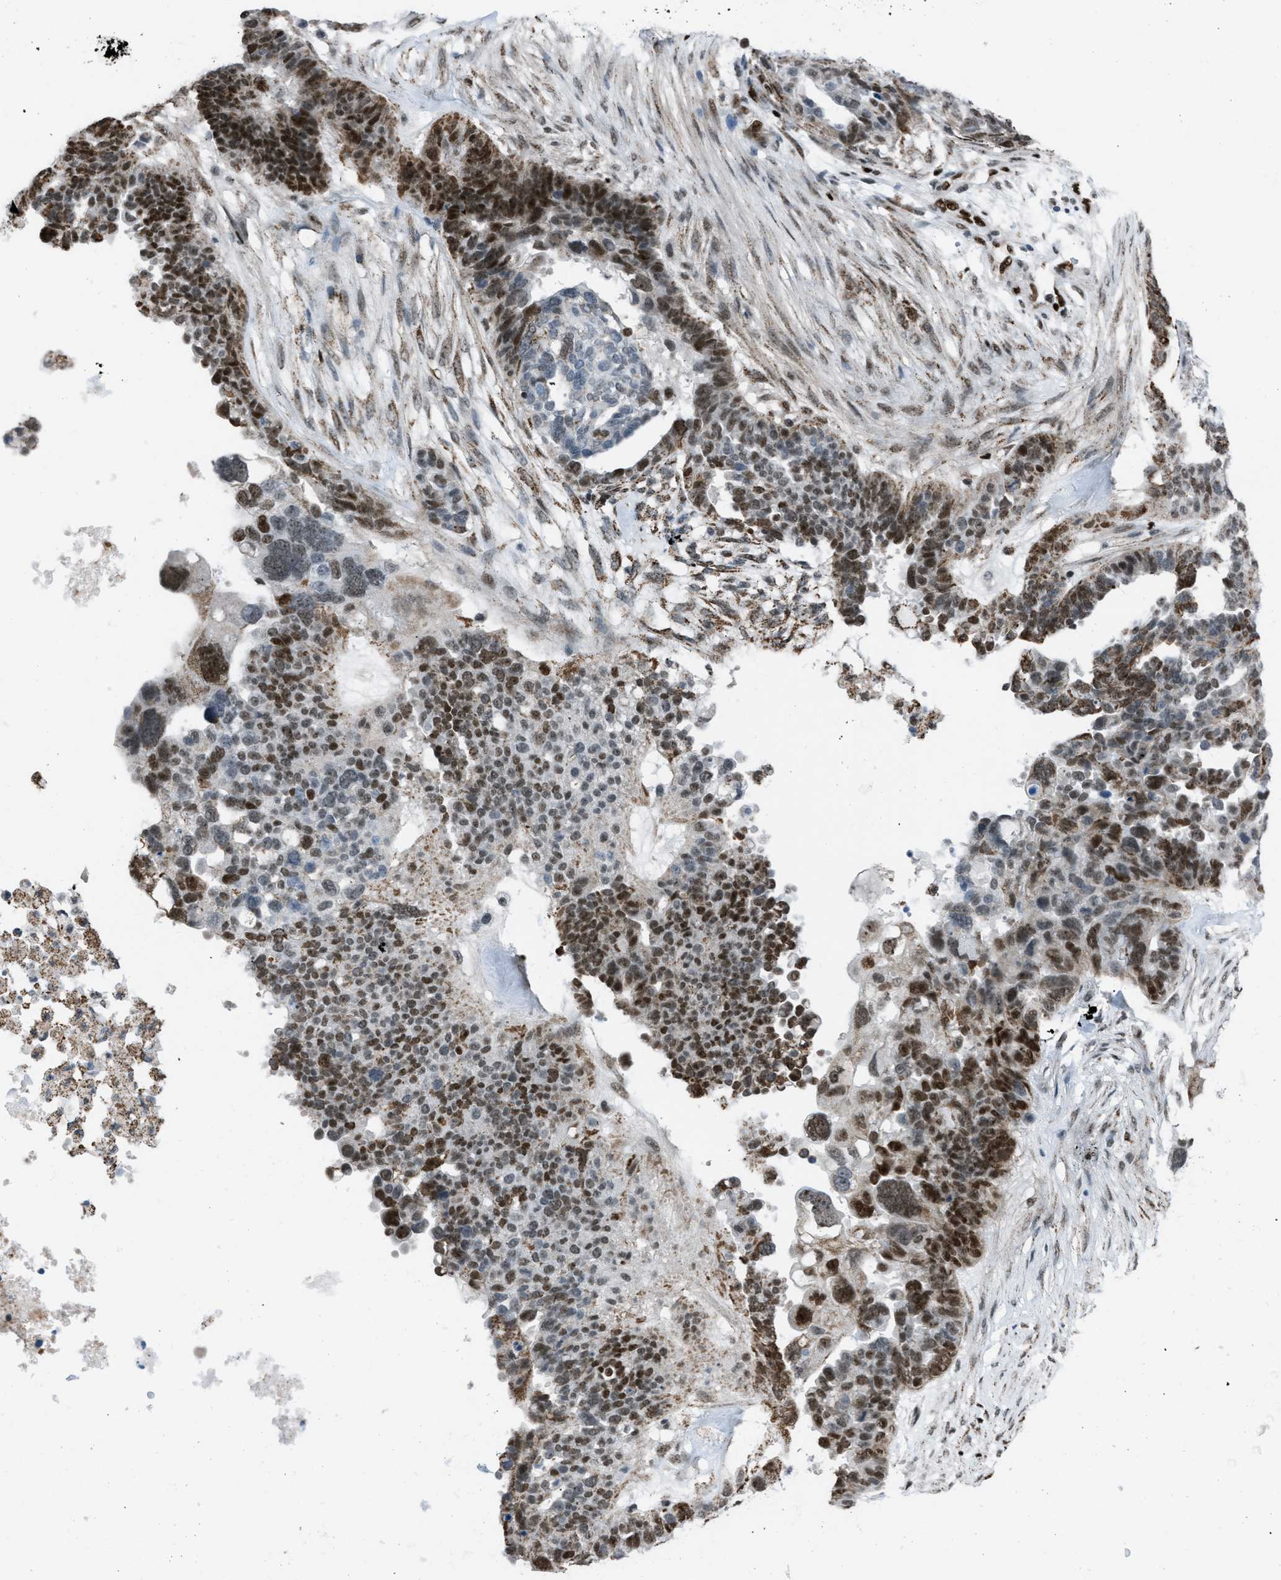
{"staining": {"intensity": "strong", "quantity": ">75%", "location": "nuclear"}, "tissue": "ovarian cancer", "cell_type": "Tumor cells", "image_type": "cancer", "snomed": [{"axis": "morphology", "description": "Cystadenocarcinoma, serous, NOS"}, {"axis": "topography", "description": "Ovary"}], "caption": "A histopathology image of human serous cystadenocarcinoma (ovarian) stained for a protein shows strong nuclear brown staining in tumor cells.", "gene": "SLFN5", "patient": {"sex": "female", "age": 59}}